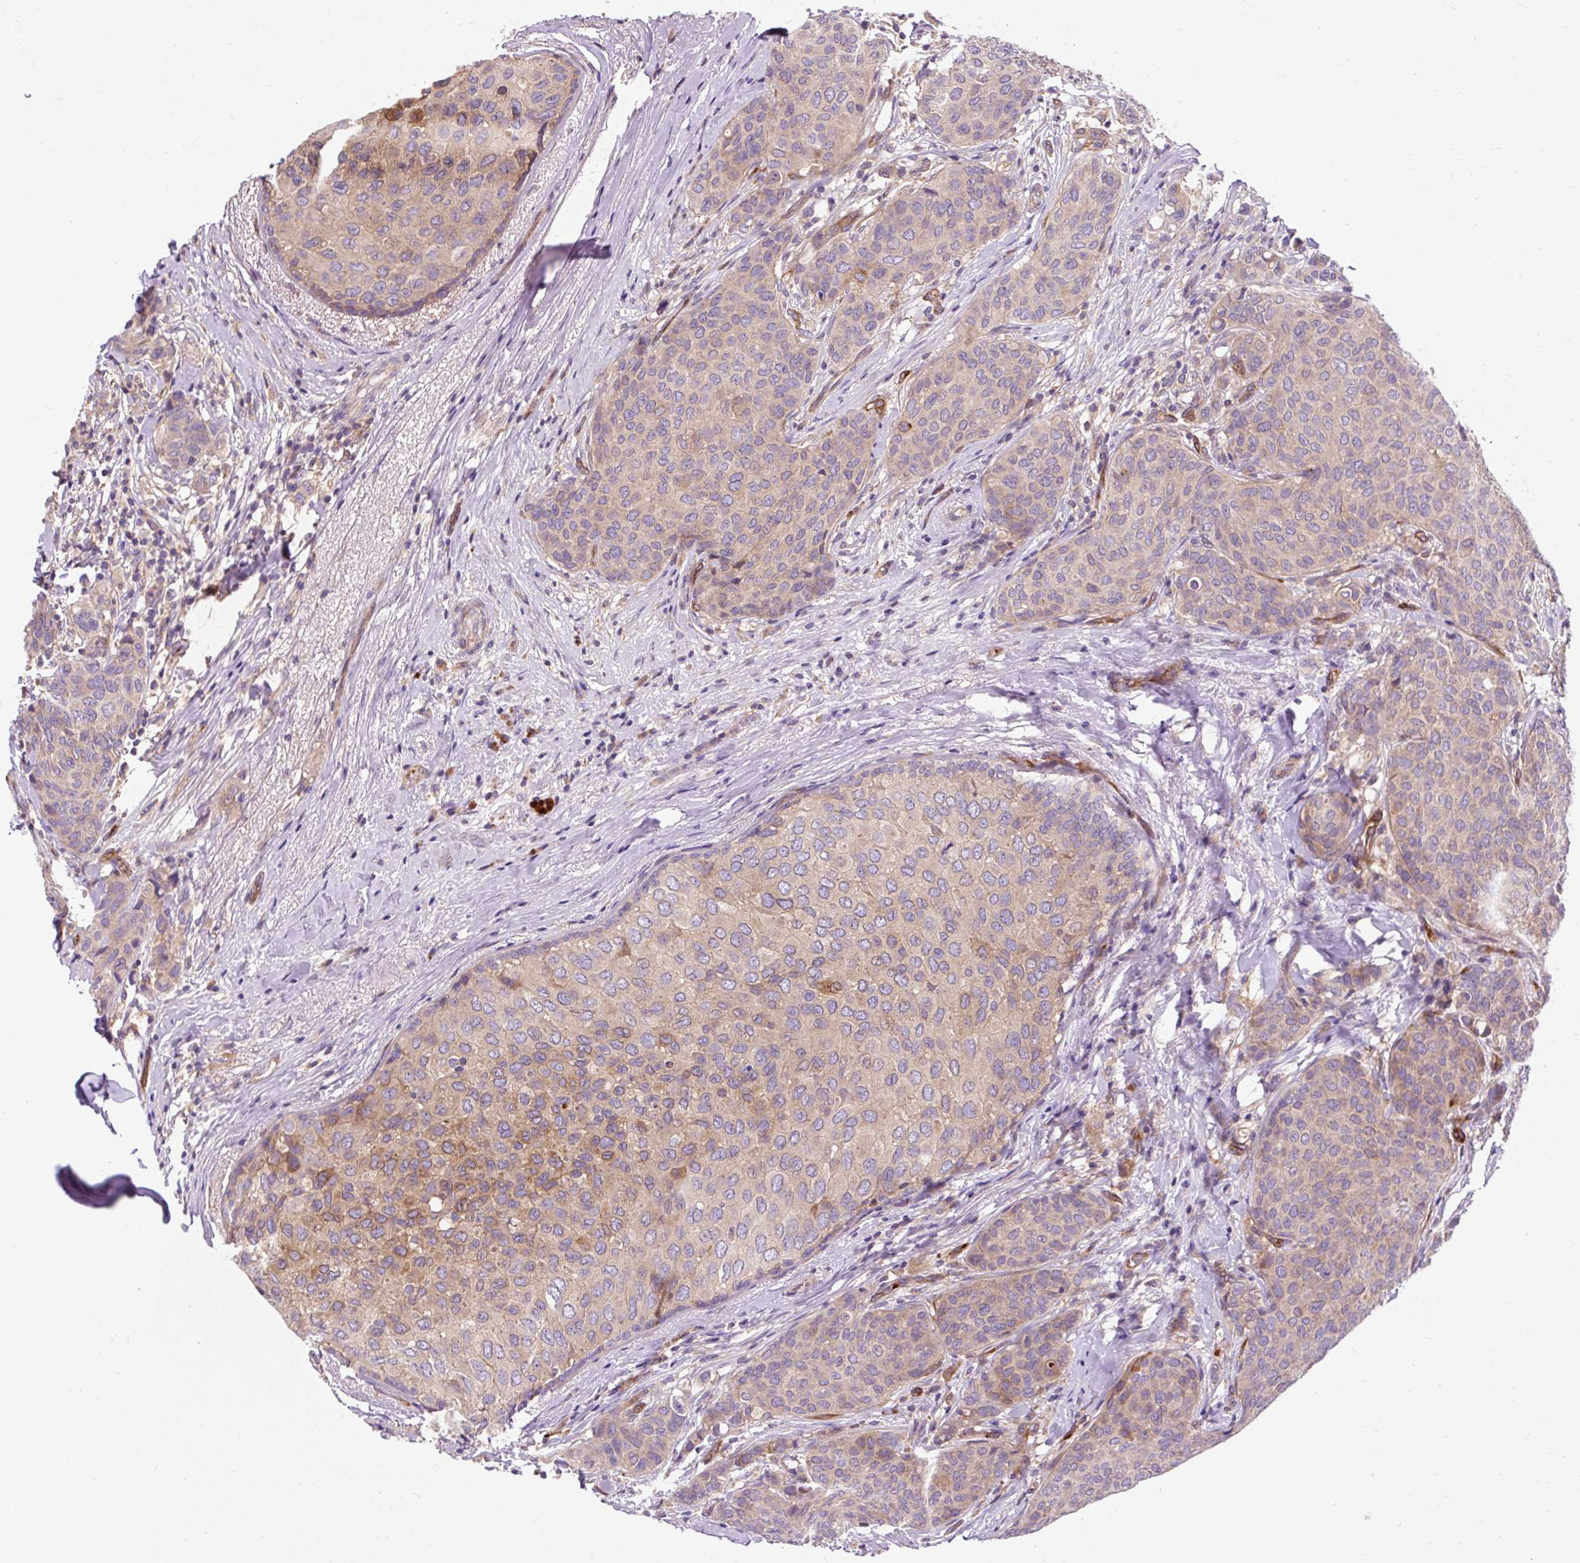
{"staining": {"intensity": "moderate", "quantity": "<25%", "location": "cytoplasmic/membranous"}, "tissue": "breast cancer", "cell_type": "Tumor cells", "image_type": "cancer", "snomed": [{"axis": "morphology", "description": "Duct carcinoma"}, {"axis": "topography", "description": "Breast"}], "caption": "IHC (DAB) staining of breast cancer (infiltrating ductal carcinoma) displays moderate cytoplasmic/membranous protein positivity in approximately <25% of tumor cells.", "gene": "PCDHGB3", "patient": {"sex": "female", "age": 47}}